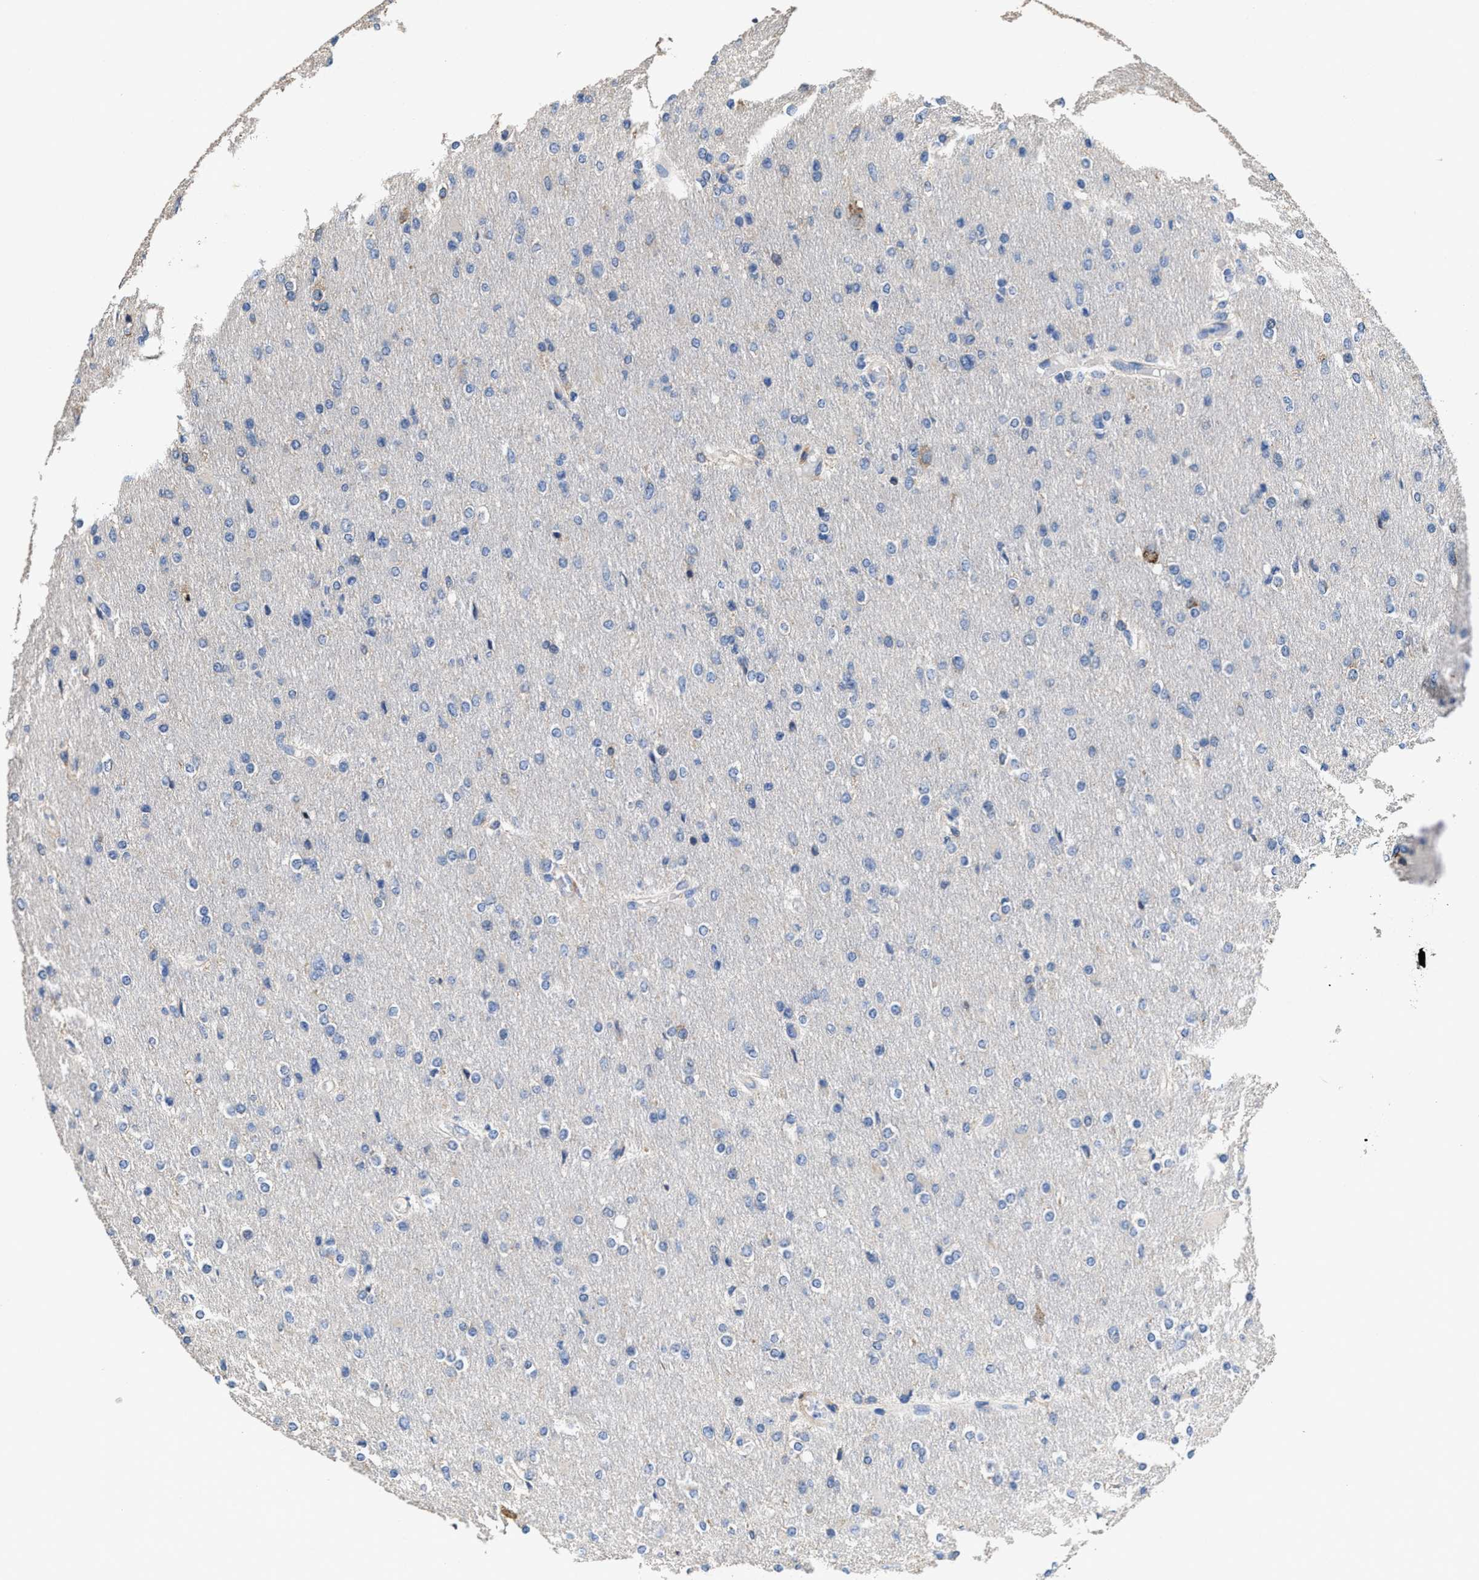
{"staining": {"intensity": "negative", "quantity": "none", "location": "none"}, "tissue": "glioma", "cell_type": "Tumor cells", "image_type": "cancer", "snomed": [{"axis": "morphology", "description": "Glioma, malignant, High grade"}, {"axis": "topography", "description": "Cerebral cortex"}], "caption": "IHC histopathology image of neoplastic tissue: glioma stained with DAB (3,3'-diaminobenzidine) reveals no significant protein positivity in tumor cells.", "gene": "PEG10", "patient": {"sex": "female", "age": 36}}